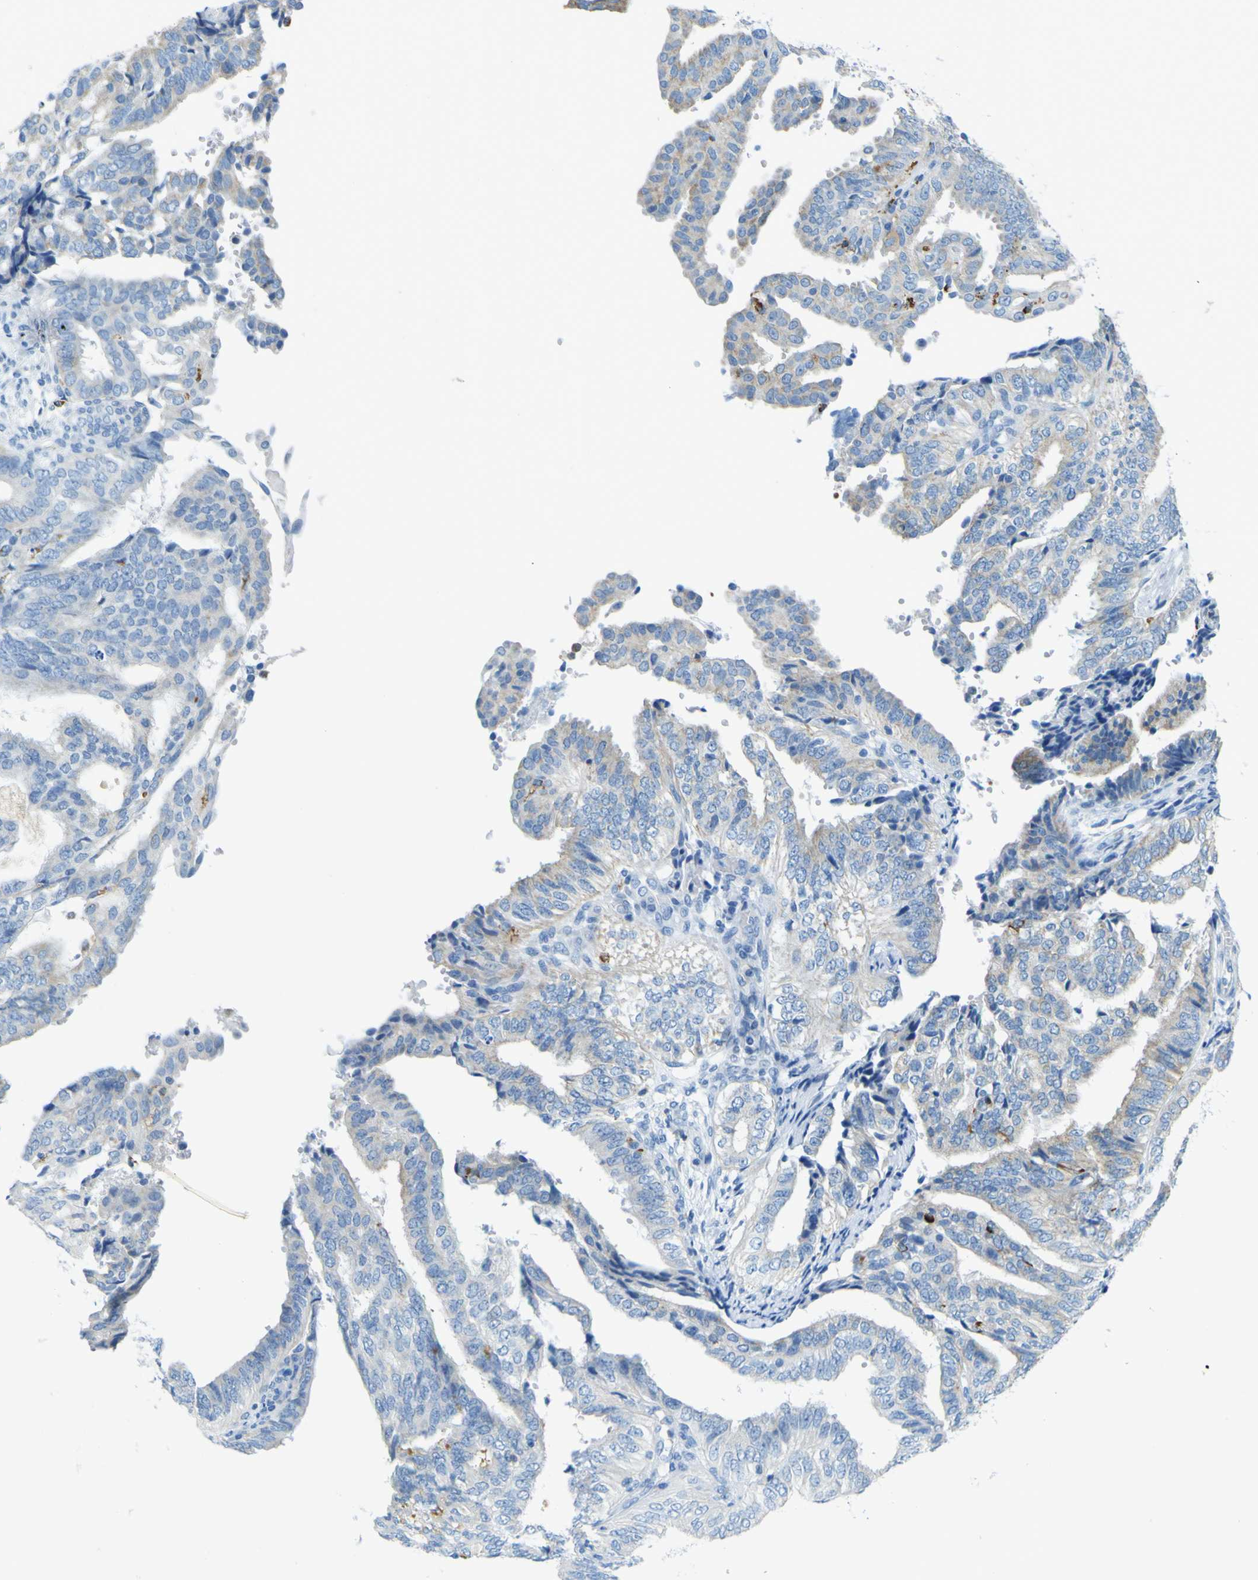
{"staining": {"intensity": "weak", "quantity": "<25%", "location": "cytoplasmic/membranous"}, "tissue": "endometrial cancer", "cell_type": "Tumor cells", "image_type": "cancer", "snomed": [{"axis": "morphology", "description": "Adenocarcinoma, NOS"}, {"axis": "topography", "description": "Endometrium"}], "caption": "This is a micrograph of IHC staining of endometrial cancer, which shows no expression in tumor cells. (Brightfield microscopy of DAB (3,3'-diaminobenzidine) immunohistochemistry (IHC) at high magnification).", "gene": "ACSL1", "patient": {"sex": "female", "age": 58}}